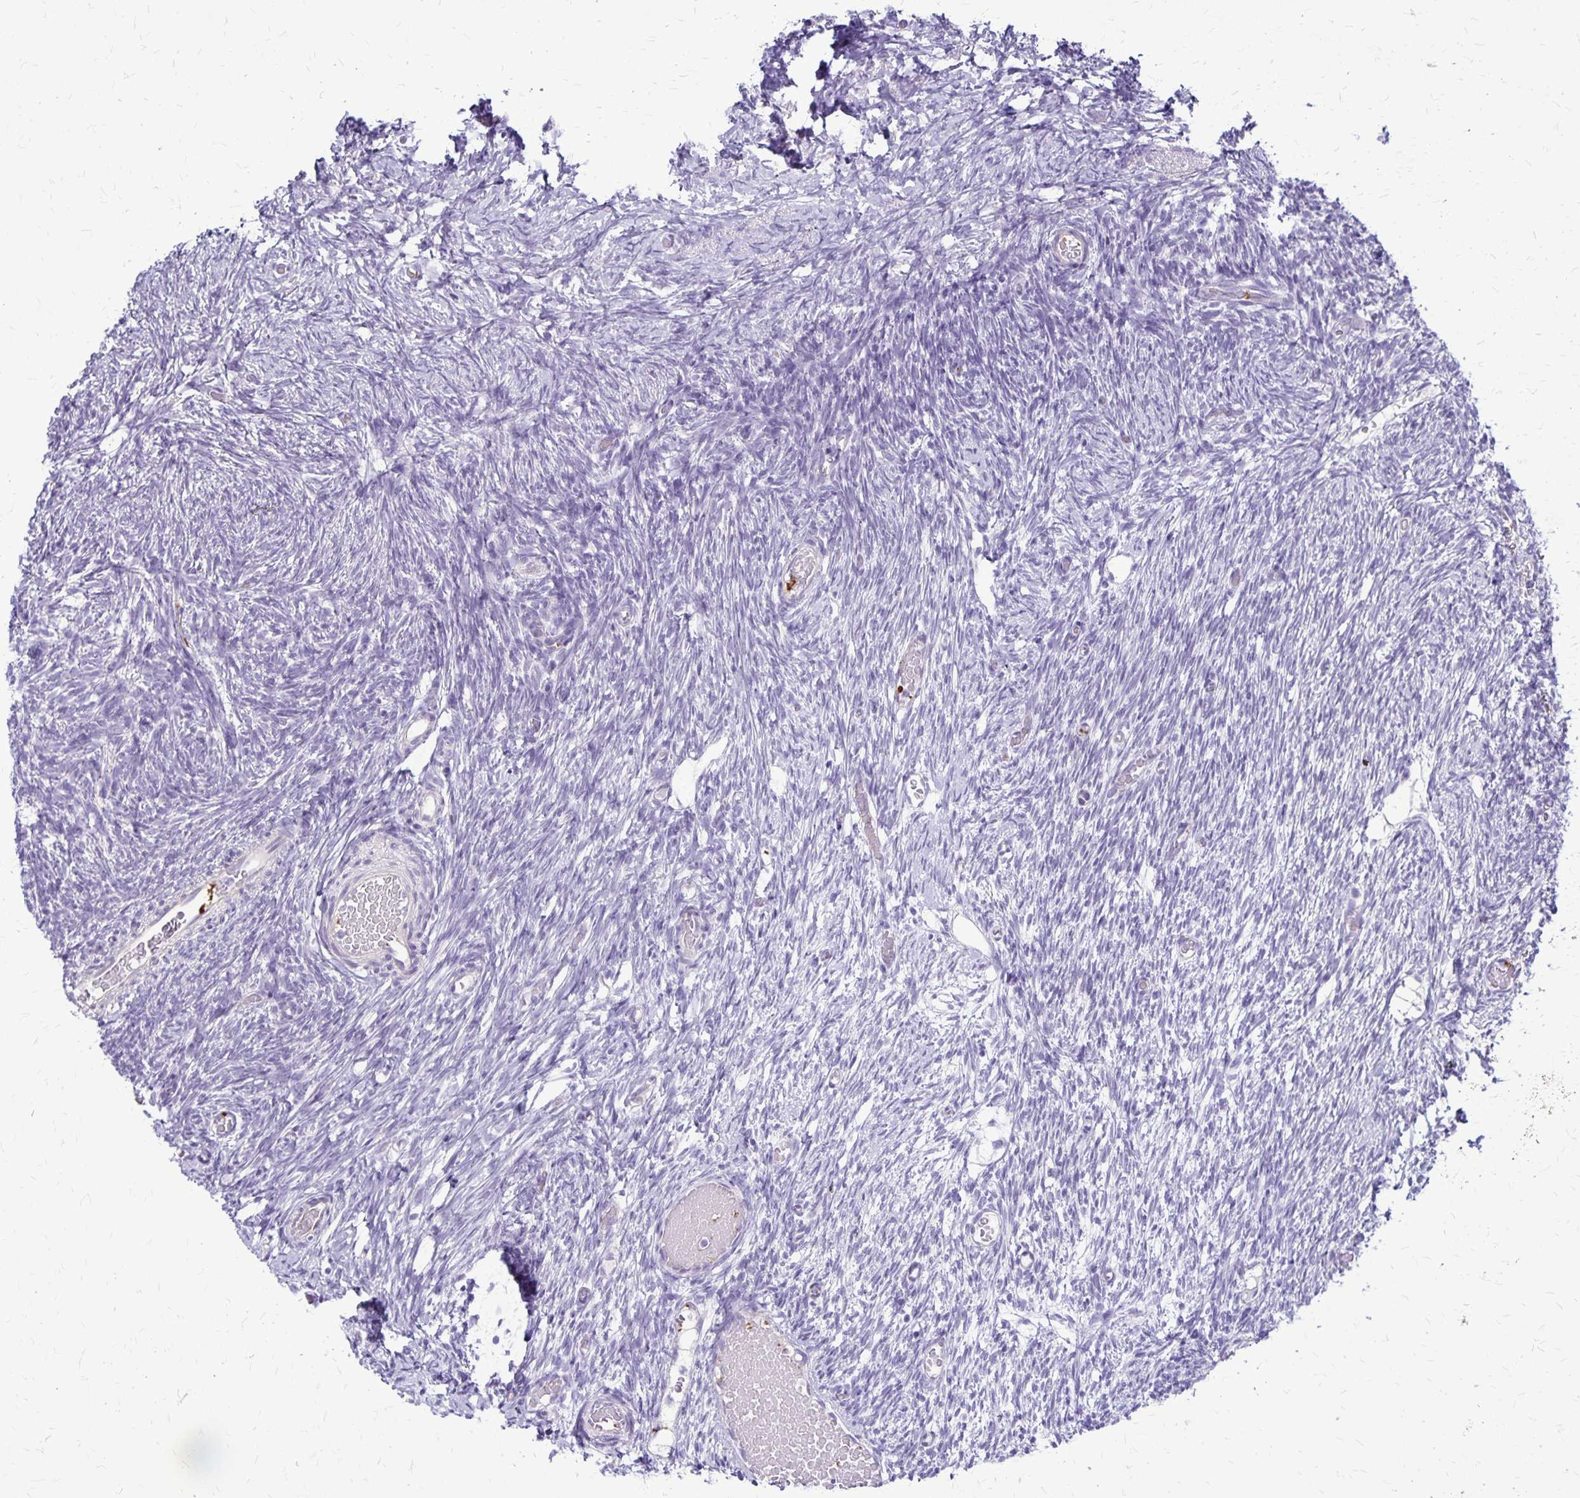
{"staining": {"intensity": "negative", "quantity": "none", "location": "none"}, "tissue": "ovary", "cell_type": "Follicle cells", "image_type": "normal", "snomed": [{"axis": "morphology", "description": "Normal tissue, NOS"}, {"axis": "topography", "description": "Ovary"}], "caption": "Immunohistochemistry (IHC) photomicrograph of normal ovary: ovary stained with DAB displays no significant protein staining in follicle cells.", "gene": "GP9", "patient": {"sex": "female", "age": 39}}